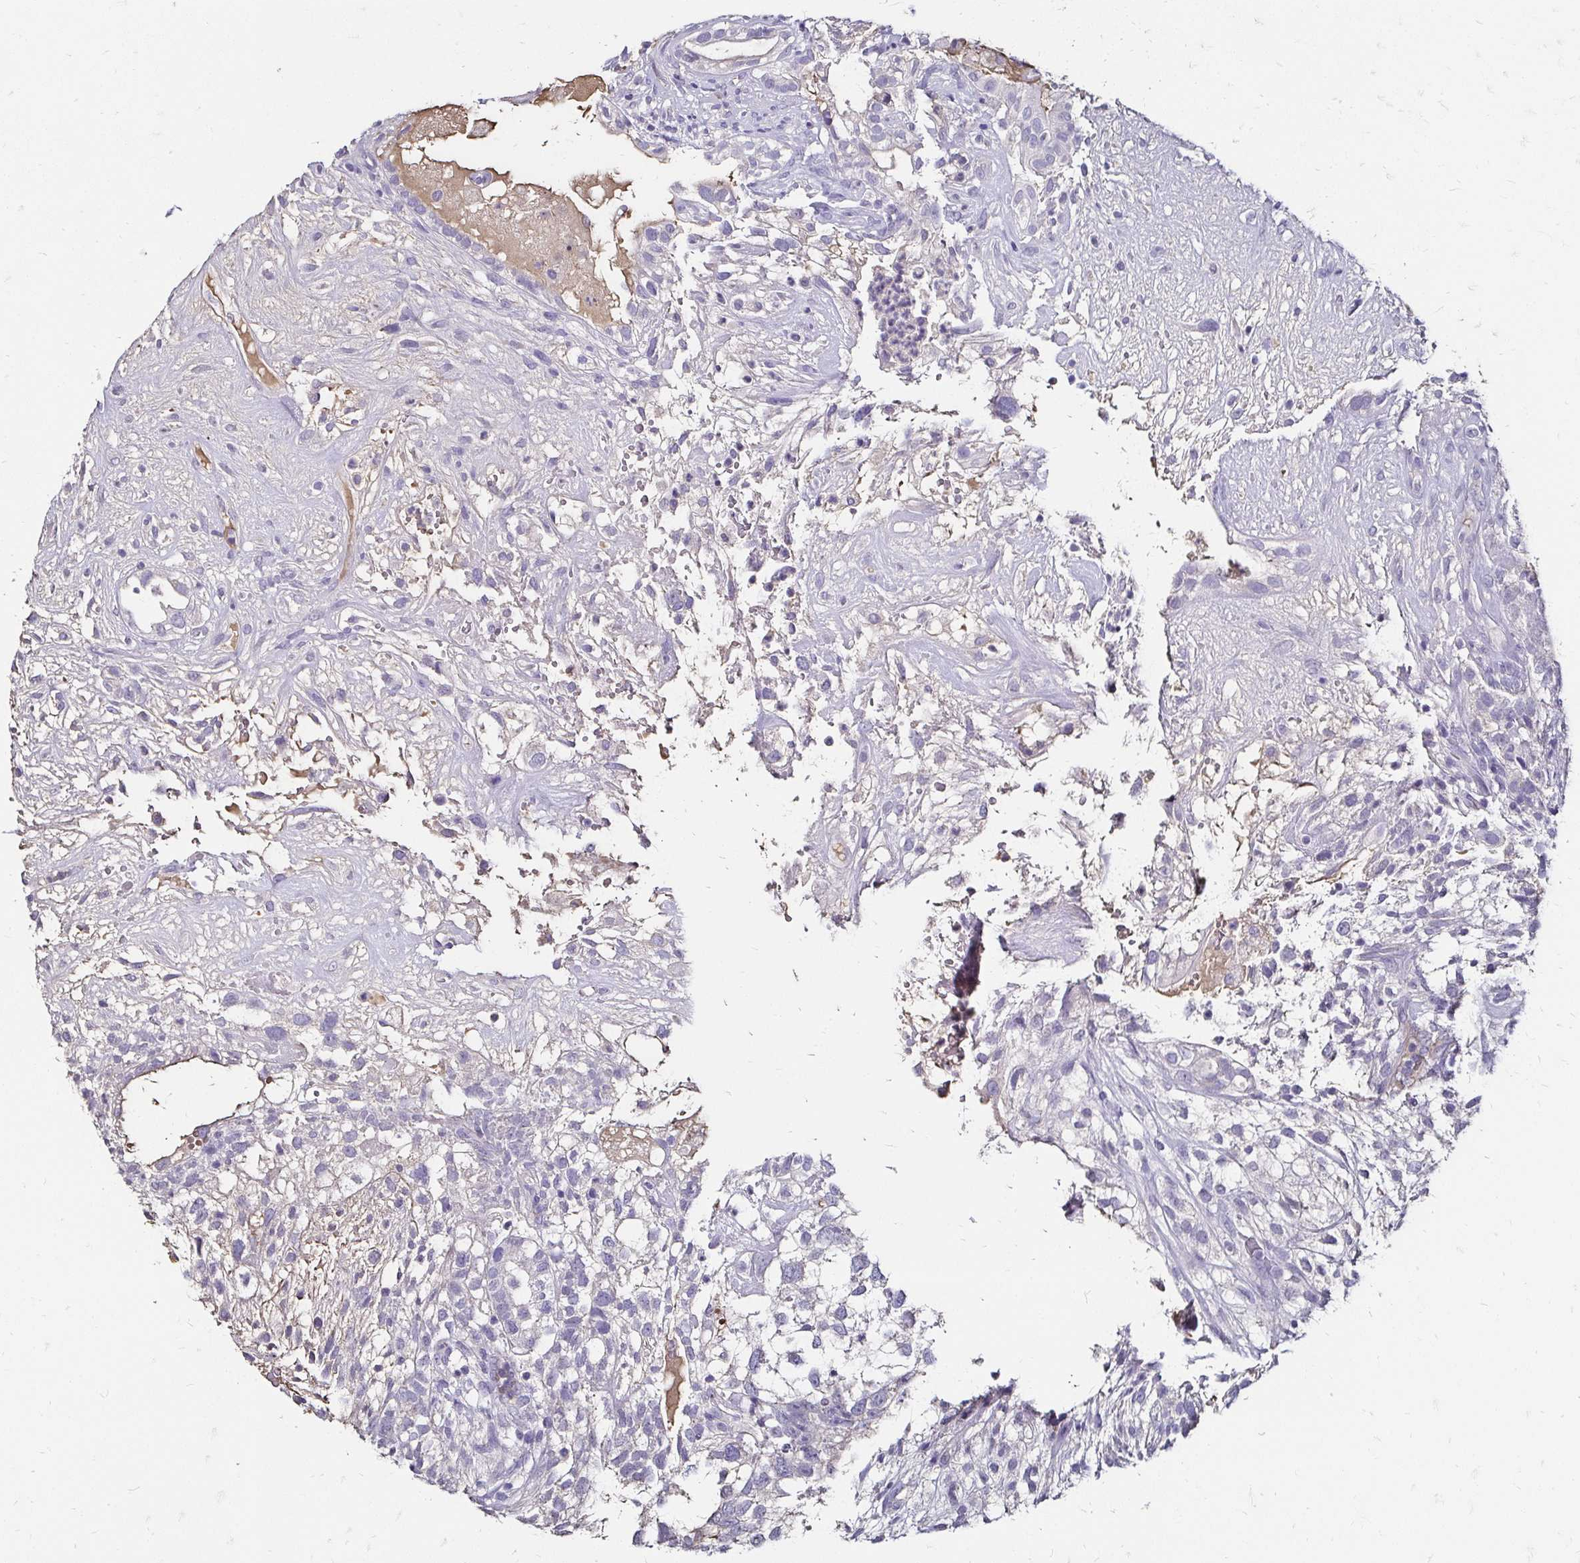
{"staining": {"intensity": "negative", "quantity": "none", "location": "none"}, "tissue": "testis cancer", "cell_type": "Tumor cells", "image_type": "cancer", "snomed": [{"axis": "morphology", "description": "Seminoma, NOS"}, {"axis": "morphology", "description": "Carcinoma, Embryonal, NOS"}, {"axis": "topography", "description": "Testis"}], "caption": "High magnification brightfield microscopy of testis cancer (seminoma) stained with DAB (brown) and counterstained with hematoxylin (blue): tumor cells show no significant positivity. (DAB immunohistochemistry (IHC) visualized using brightfield microscopy, high magnification).", "gene": "SCG3", "patient": {"sex": "male", "age": 41}}